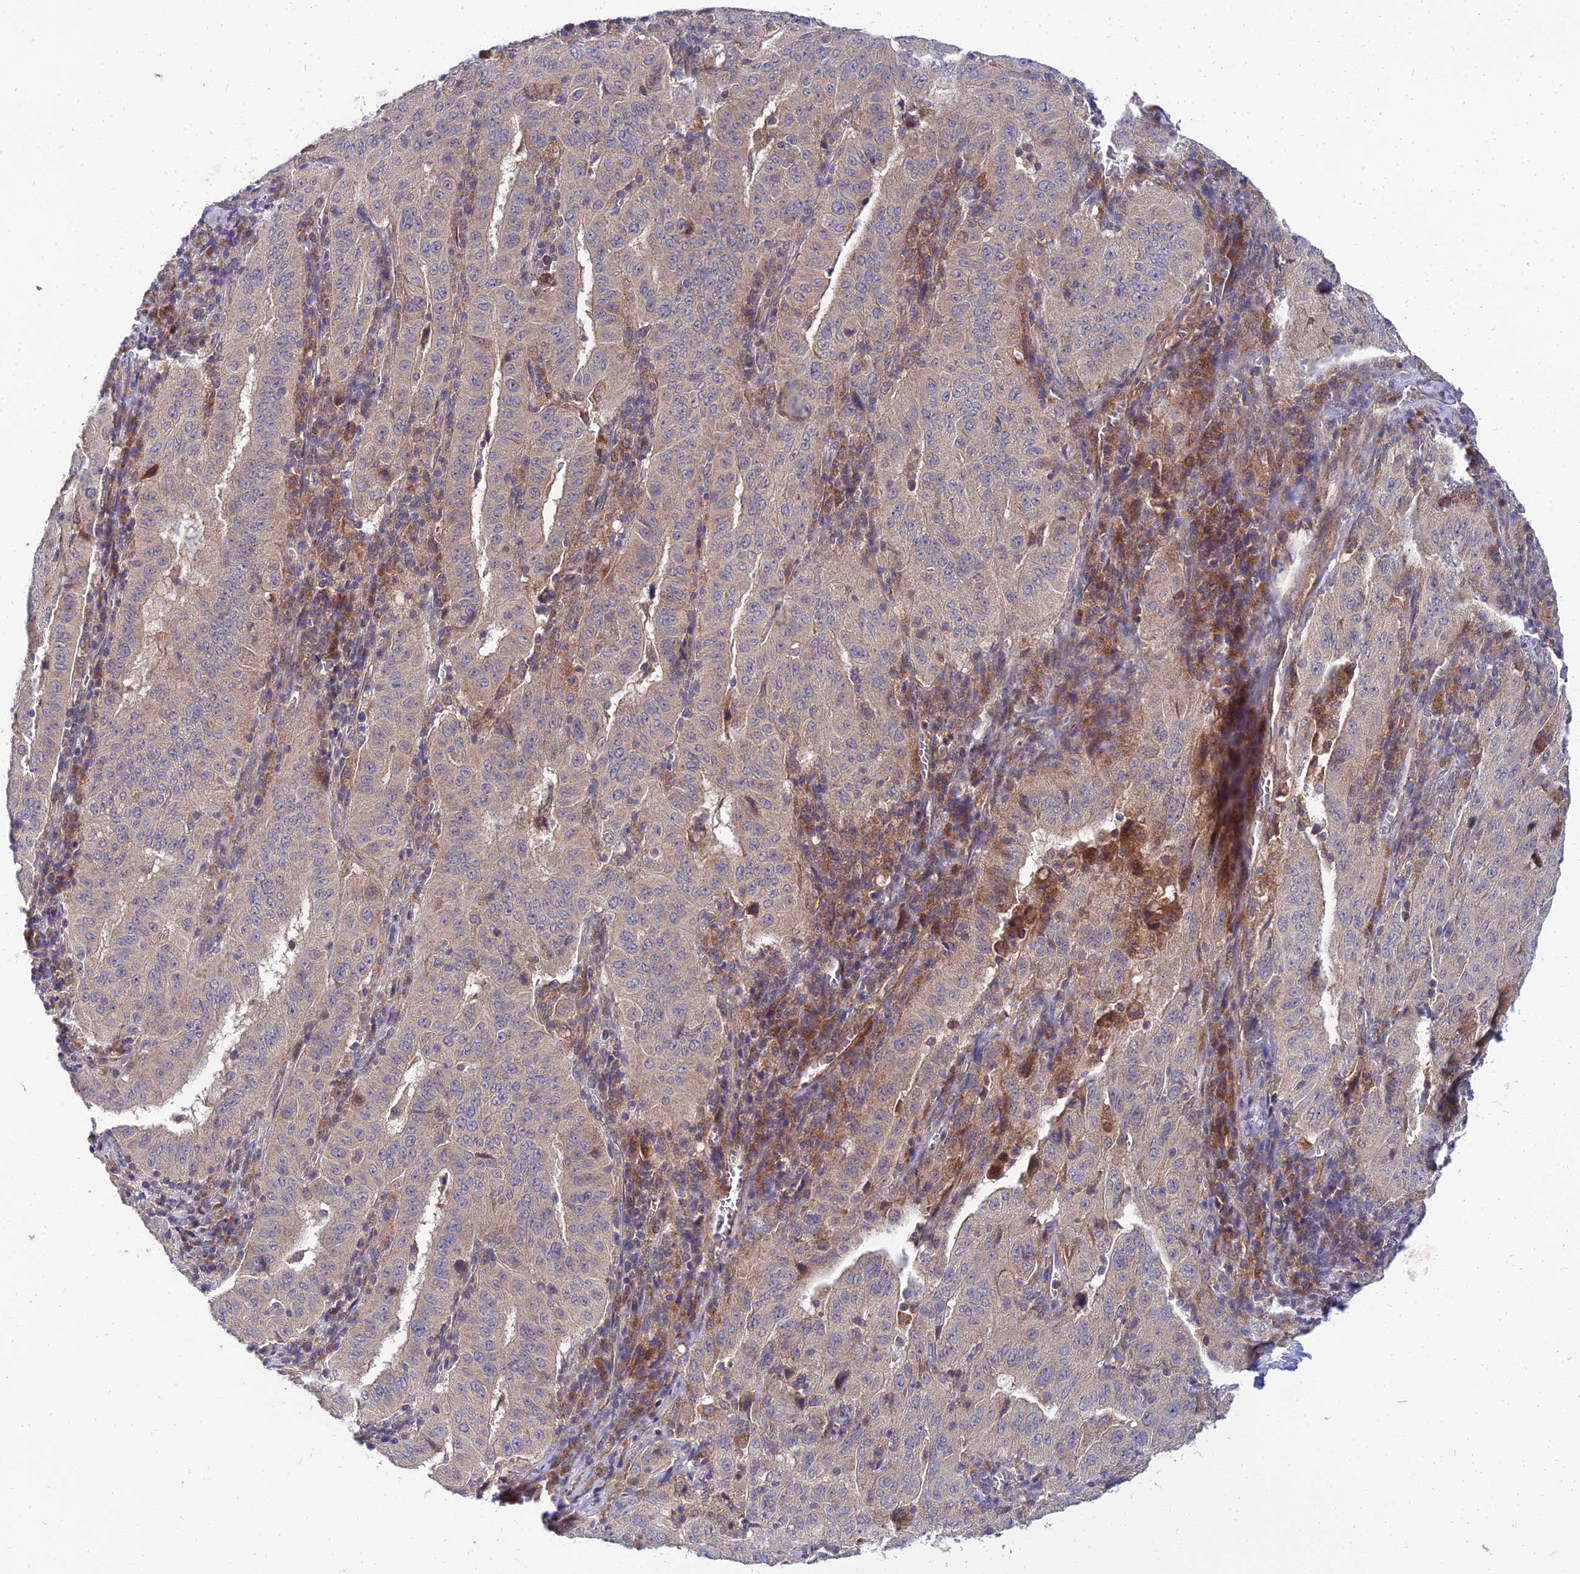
{"staining": {"intensity": "weak", "quantity": "25%-75%", "location": "cytoplasmic/membranous"}, "tissue": "pancreatic cancer", "cell_type": "Tumor cells", "image_type": "cancer", "snomed": [{"axis": "morphology", "description": "Adenocarcinoma, NOS"}, {"axis": "topography", "description": "Pancreas"}], "caption": "Immunohistochemical staining of pancreatic cancer (adenocarcinoma) demonstrates low levels of weak cytoplasmic/membranous protein positivity in about 25%-75% of tumor cells.", "gene": "NPY", "patient": {"sex": "male", "age": 63}}